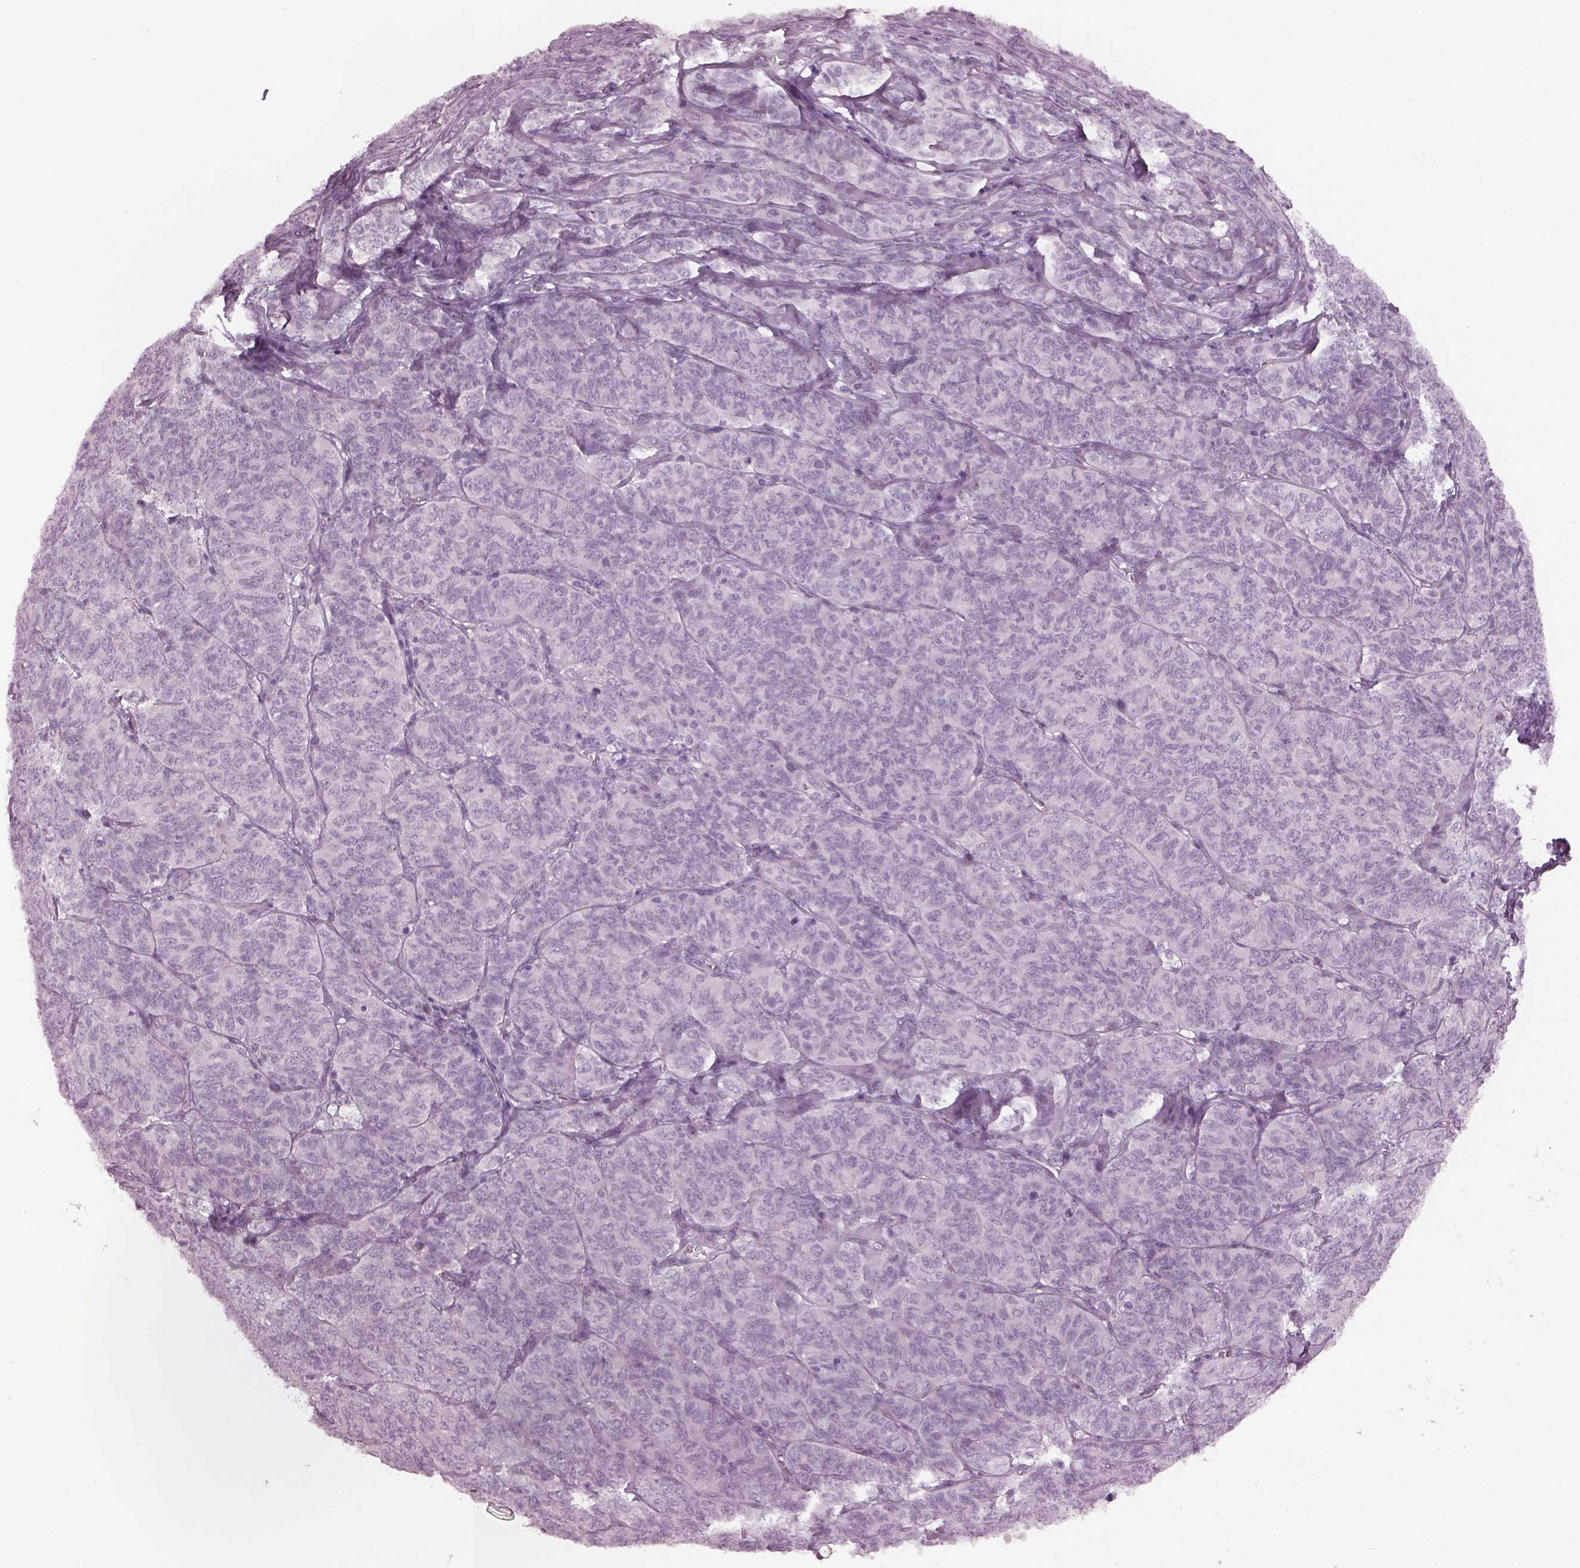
{"staining": {"intensity": "negative", "quantity": "none", "location": "none"}, "tissue": "ovarian cancer", "cell_type": "Tumor cells", "image_type": "cancer", "snomed": [{"axis": "morphology", "description": "Carcinoma, endometroid"}, {"axis": "topography", "description": "Ovary"}], "caption": "An IHC histopathology image of ovarian cancer is shown. There is no staining in tumor cells of ovarian cancer.", "gene": "CYLC1", "patient": {"sex": "female", "age": 80}}